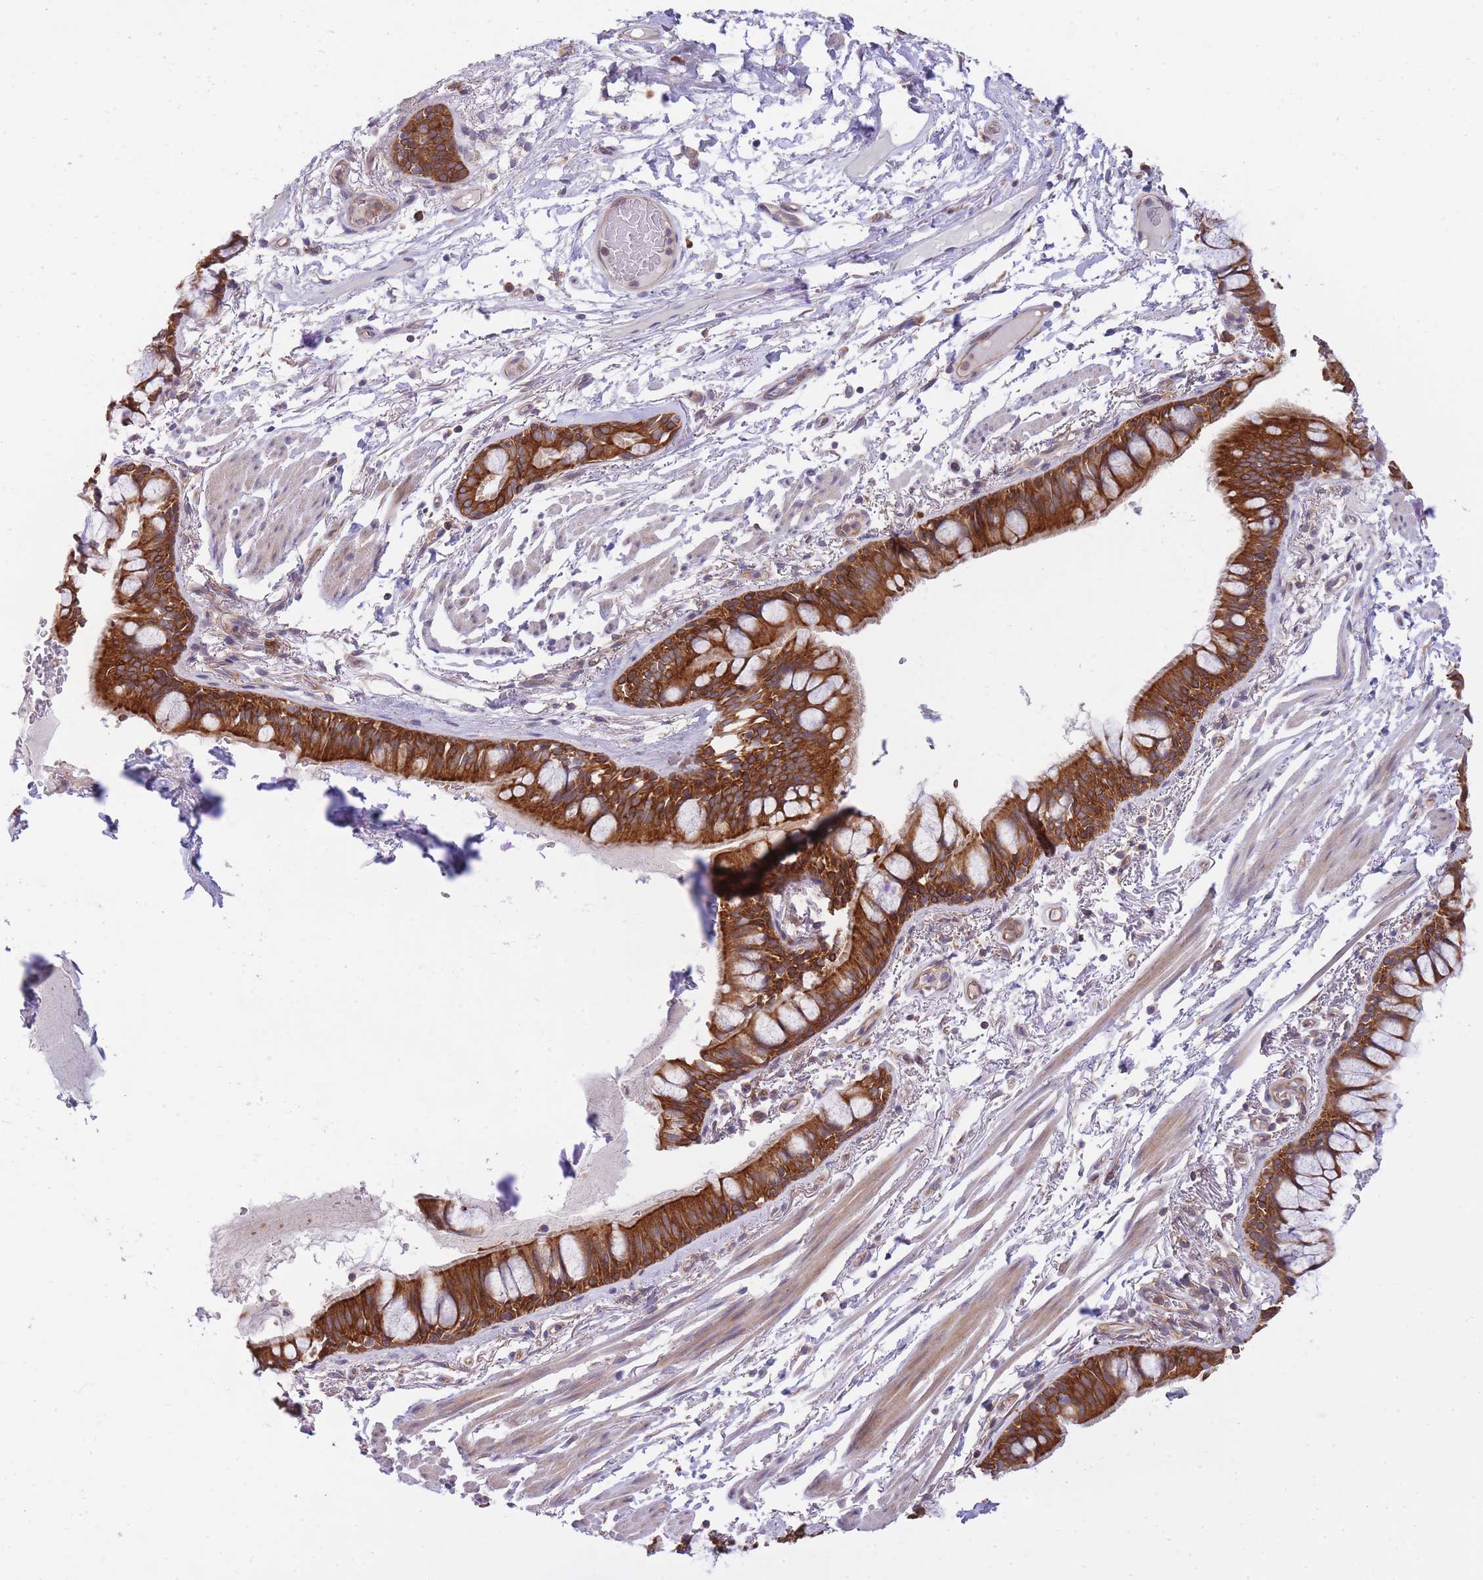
{"staining": {"intensity": "strong", "quantity": ">75%", "location": "cytoplasmic/membranous"}, "tissue": "bronchus", "cell_type": "Respiratory epithelial cells", "image_type": "normal", "snomed": [{"axis": "morphology", "description": "Normal tissue, NOS"}, {"axis": "topography", "description": "Bronchus"}], "caption": "This photomicrograph demonstrates immunohistochemistry (IHC) staining of benign human bronchus, with high strong cytoplasmic/membranous staining in about >75% of respiratory epithelial cells.", "gene": "EIF2B2", "patient": {"sex": "male", "age": 70}}